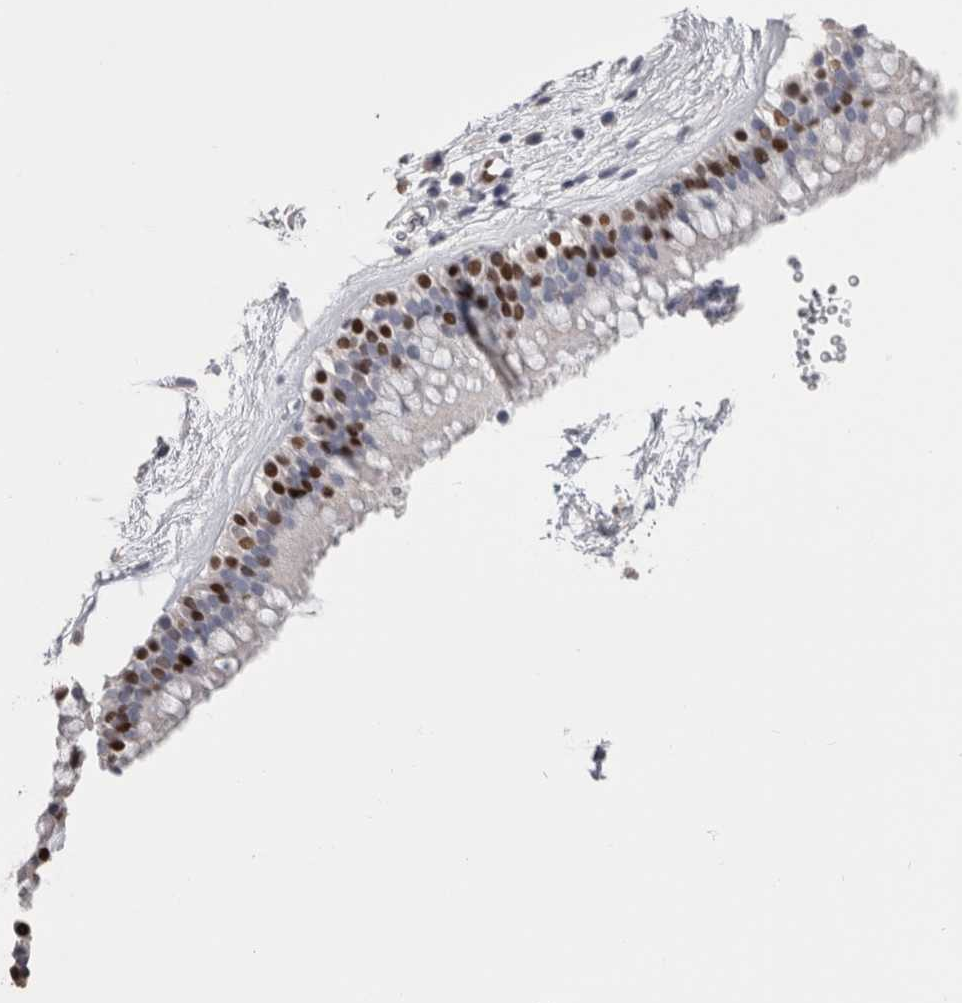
{"staining": {"intensity": "strong", "quantity": "25%-75%", "location": "nuclear"}, "tissue": "nasopharynx", "cell_type": "Respiratory epithelial cells", "image_type": "normal", "snomed": [{"axis": "morphology", "description": "Normal tissue, NOS"}, {"axis": "morphology", "description": "Inflammation, NOS"}, {"axis": "topography", "description": "Nasopharynx"}], "caption": "Immunohistochemical staining of normal nasopharynx reveals high levels of strong nuclear staining in approximately 25%-75% of respiratory epithelial cells. (DAB IHC with brightfield microscopy, high magnification).", "gene": "IL33", "patient": {"sex": "male", "age": 48}}